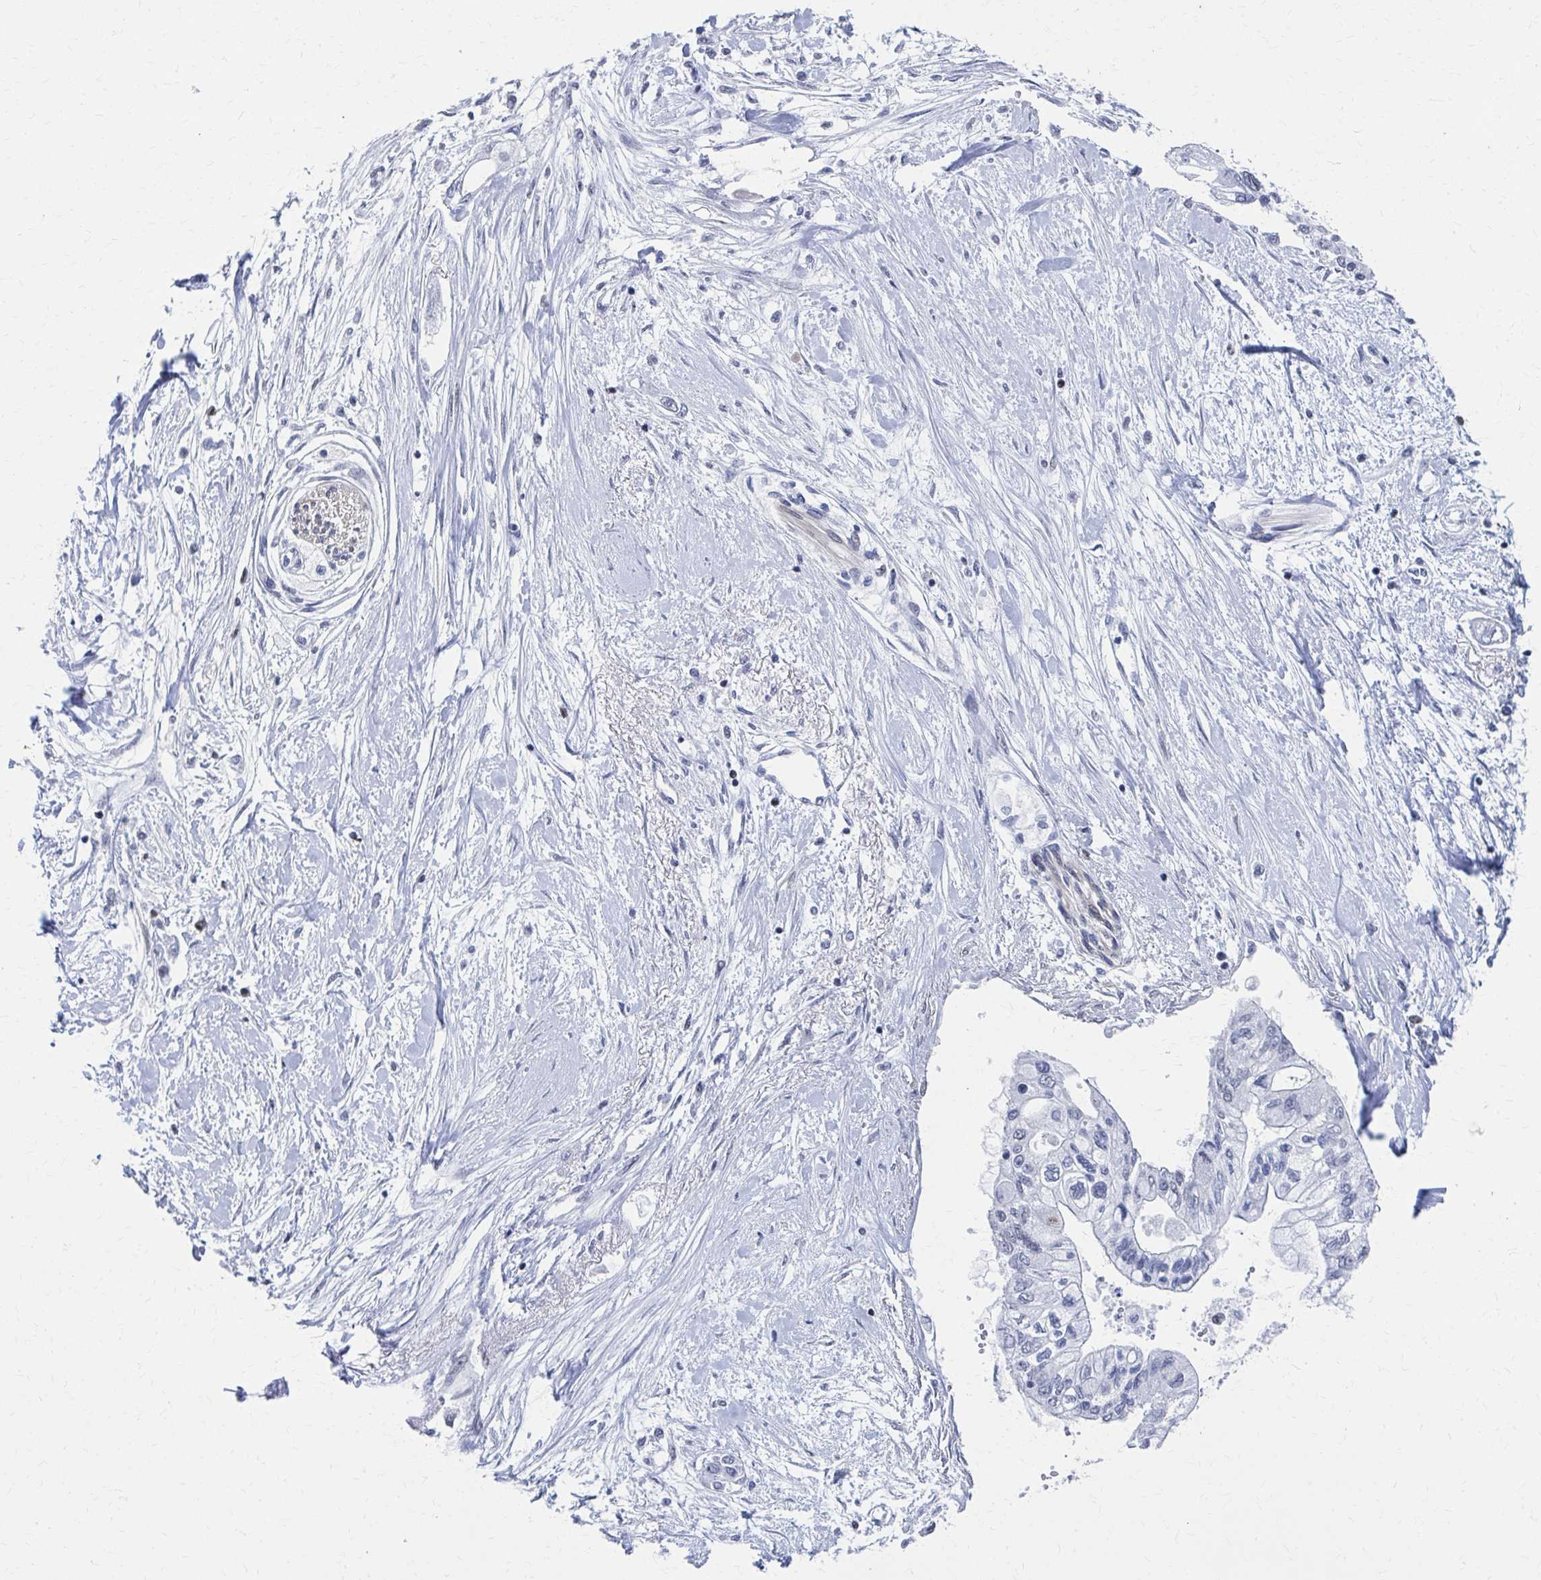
{"staining": {"intensity": "negative", "quantity": "none", "location": "none"}, "tissue": "pancreatic cancer", "cell_type": "Tumor cells", "image_type": "cancer", "snomed": [{"axis": "morphology", "description": "Adenocarcinoma, NOS"}, {"axis": "topography", "description": "Pancreas"}], "caption": "The micrograph demonstrates no staining of tumor cells in pancreatic cancer (adenocarcinoma).", "gene": "CDIN1", "patient": {"sex": "female", "age": 77}}